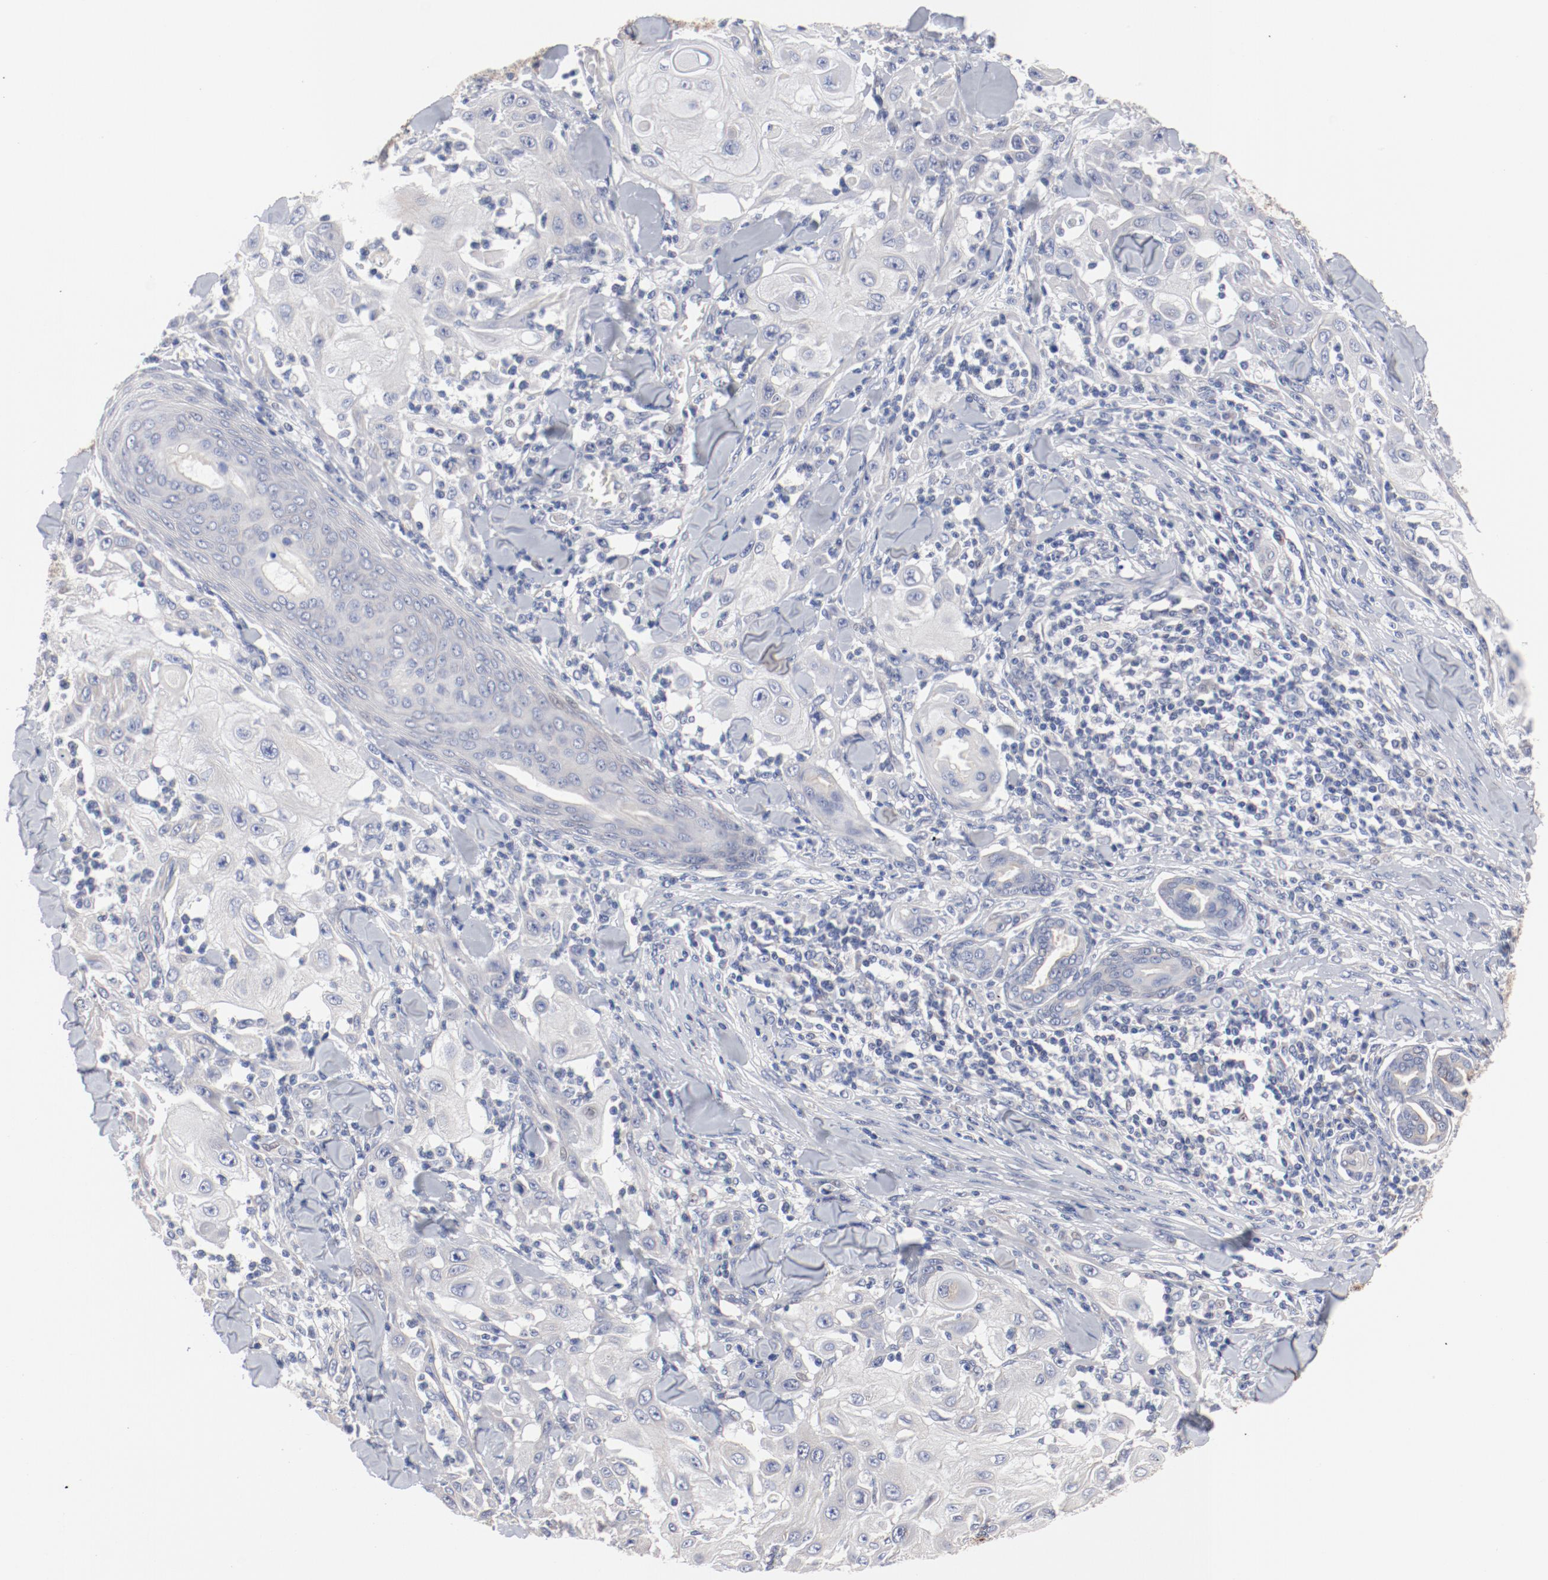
{"staining": {"intensity": "negative", "quantity": "none", "location": "none"}, "tissue": "skin cancer", "cell_type": "Tumor cells", "image_type": "cancer", "snomed": [{"axis": "morphology", "description": "Squamous cell carcinoma, NOS"}, {"axis": "topography", "description": "Skin"}], "caption": "IHC photomicrograph of human squamous cell carcinoma (skin) stained for a protein (brown), which shows no expression in tumor cells. The staining is performed using DAB (3,3'-diaminobenzidine) brown chromogen with nuclei counter-stained in using hematoxylin.", "gene": "GPR143", "patient": {"sex": "male", "age": 24}}